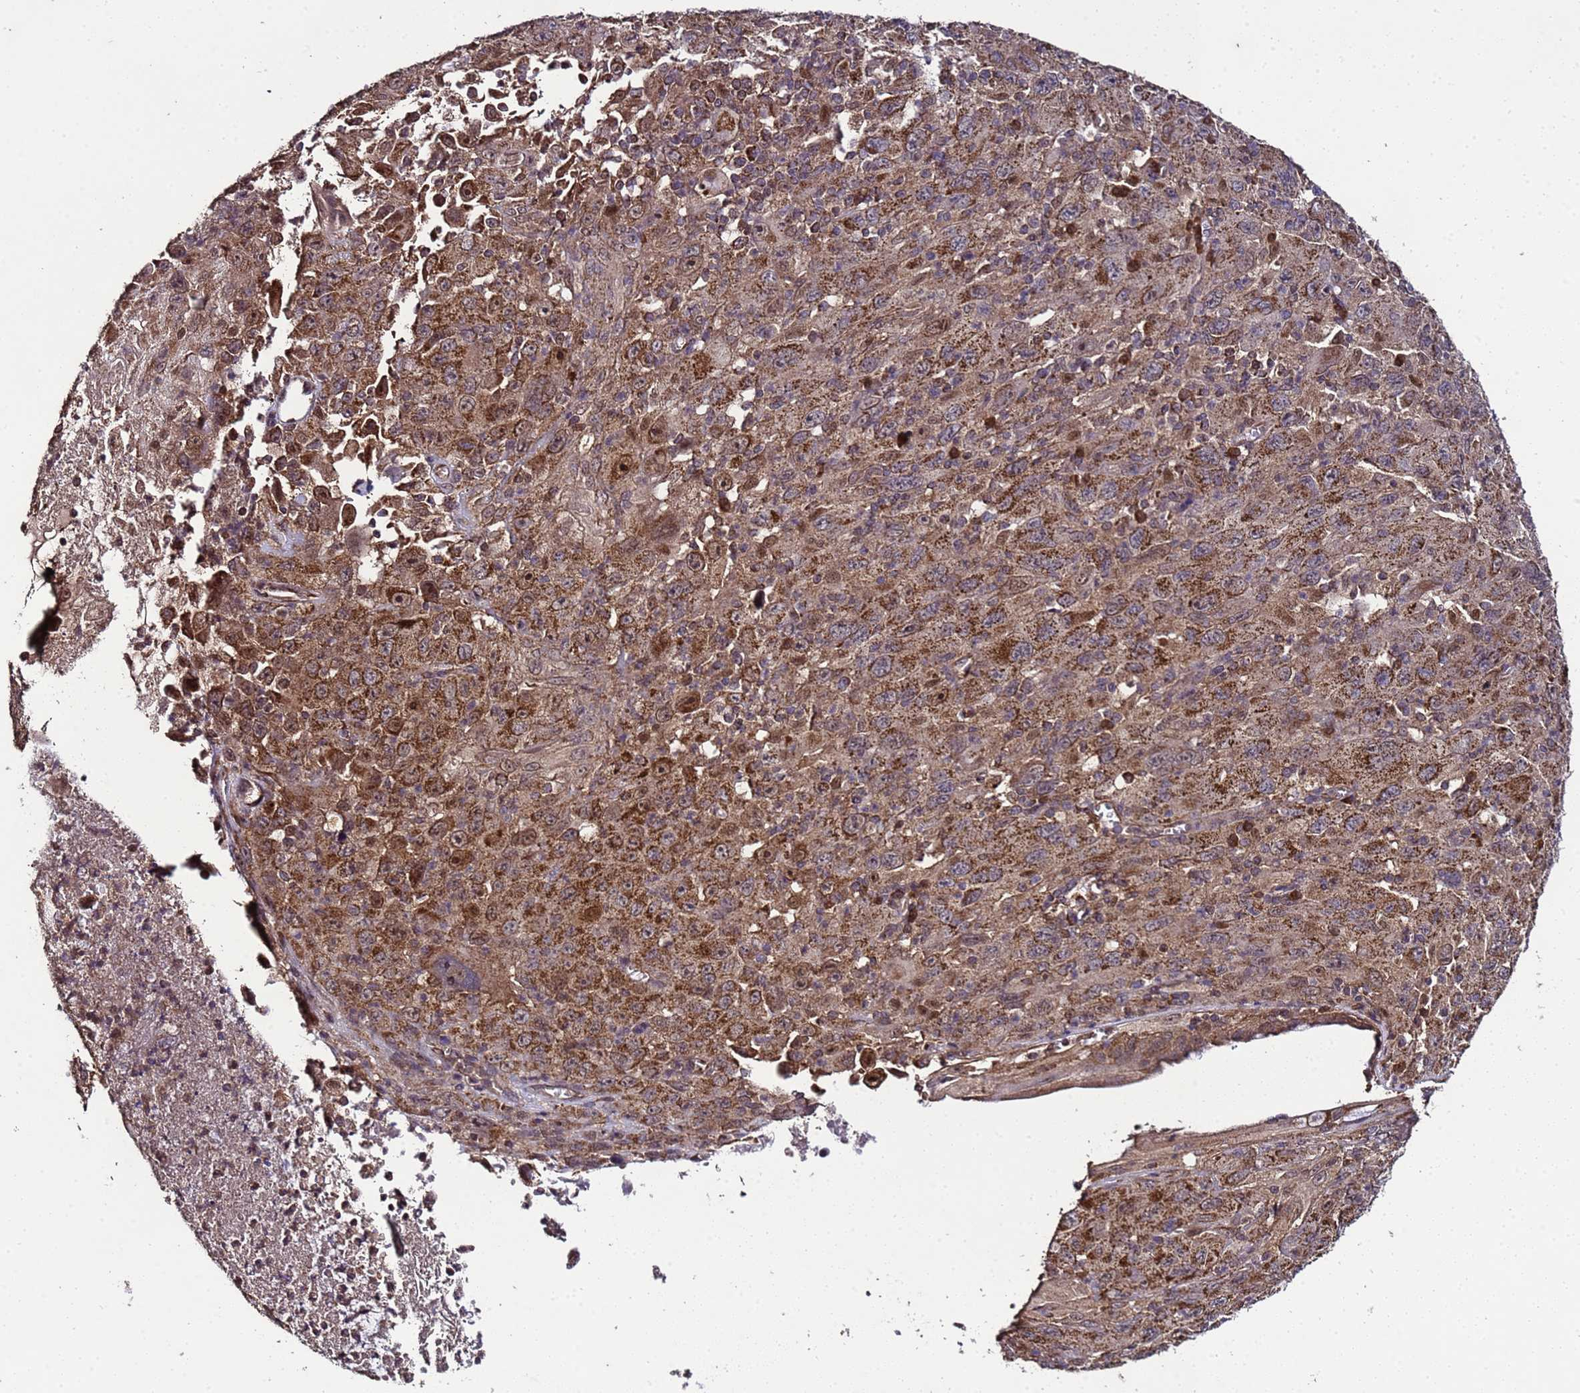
{"staining": {"intensity": "strong", "quantity": ">75%", "location": "cytoplasmic/membranous"}, "tissue": "melanoma", "cell_type": "Tumor cells", "image_type": "cancer", "snomed": [{"axis": "morphology", "description": "Malignant melanoma, Metastatic site"}, {"axis": "topography", "description": "Skin"}], "caption": "This is a histology image of IHC staining of malignant melanoma (metastatic site), which shows strong positivity in the cytoplasmic/membranous of tumor cells.", "gene": "HSPBAP1", "patient": {"sex": "female", "age": 56}}